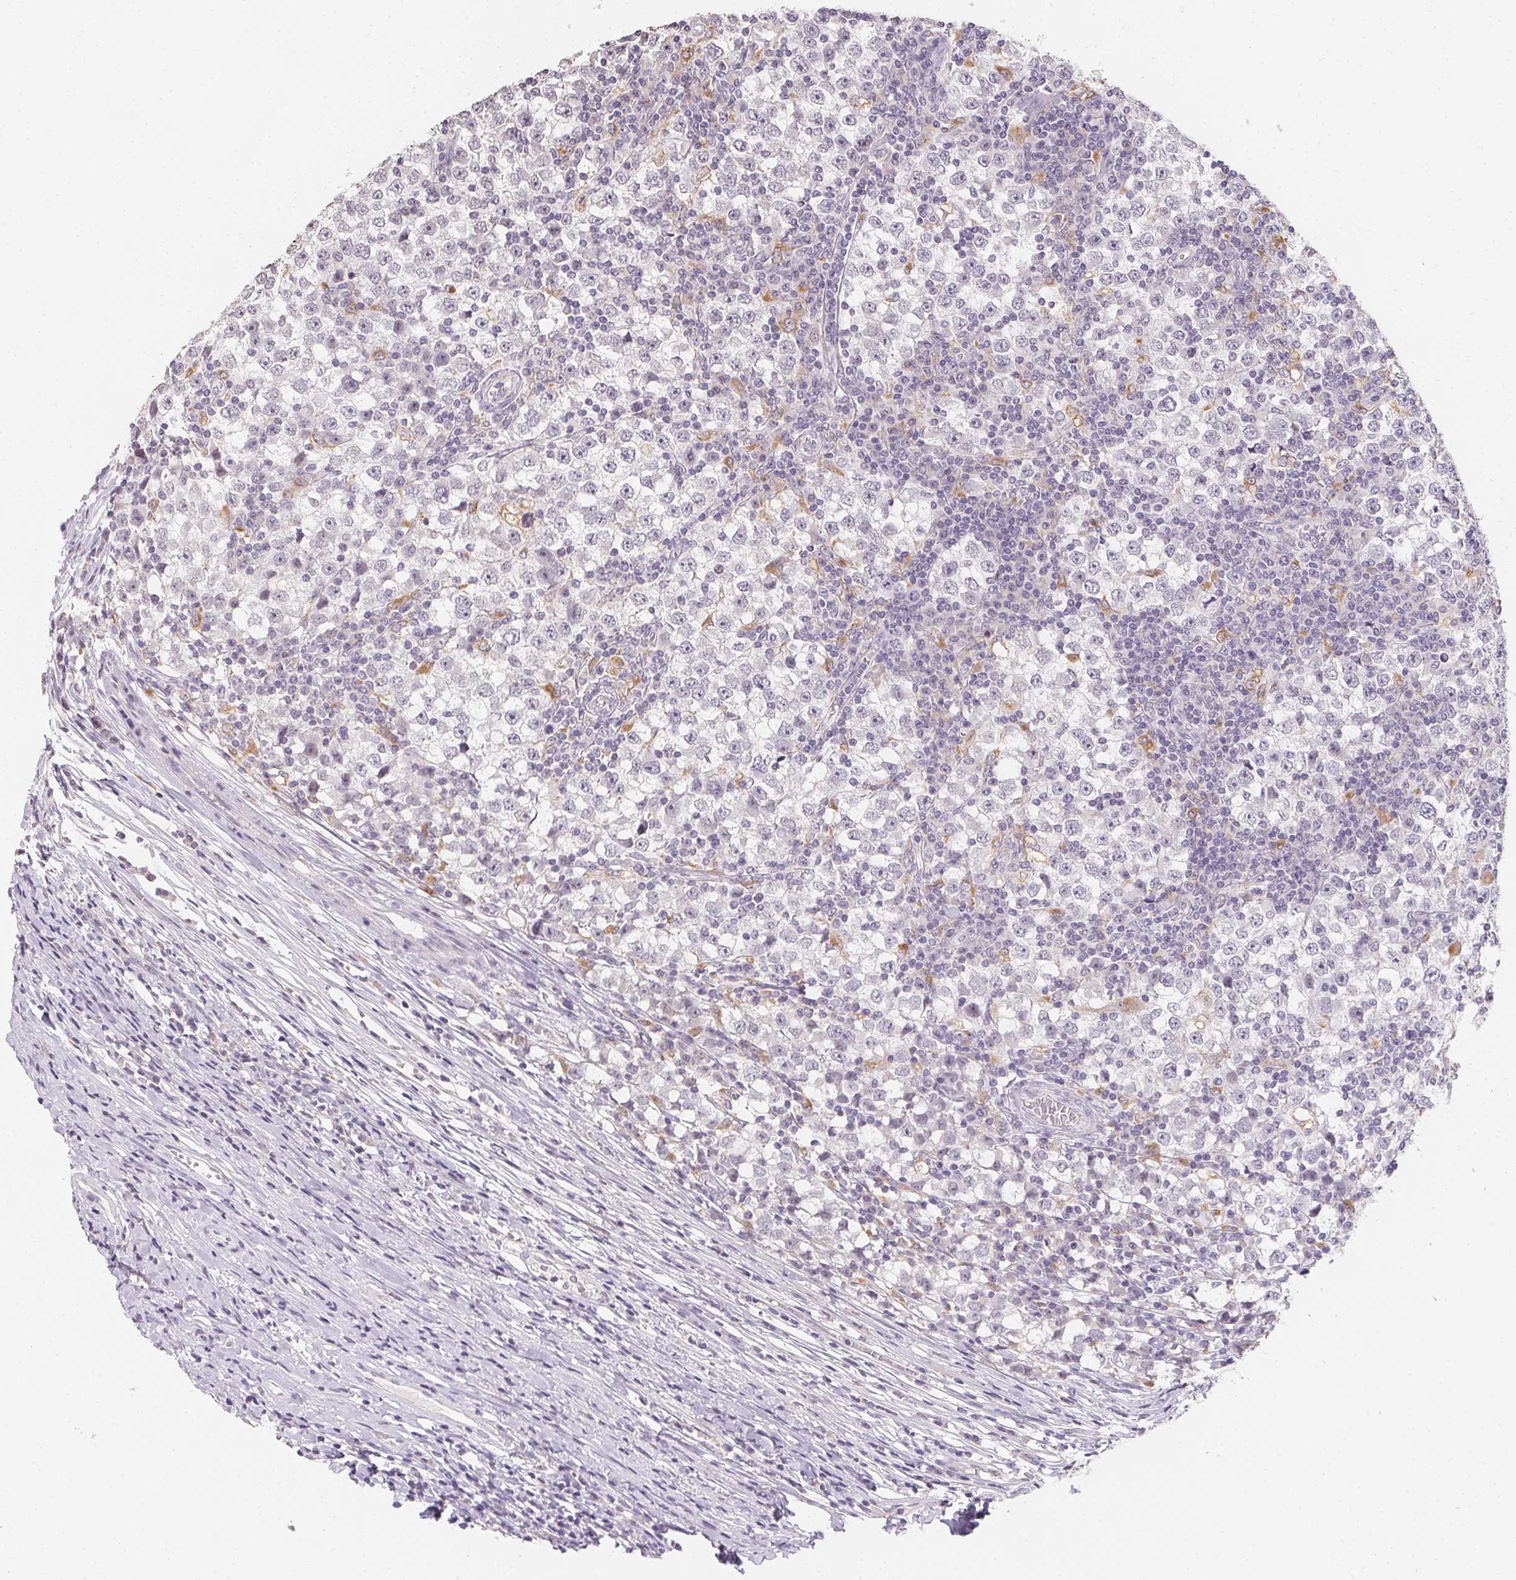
{"staining": {"intensity": "weak", "quantity": "<25%", "location": "cytoplasmic/membranous"}, "tissue": "testis cancer", "cell_type": "Tumor cells", "image_type": "cancer", "snomed": [{"axis": "morphology", "description": "Seminoma, NOS"}, {"axis": "topography", "description": "Testis"}], "caption": "A photomicrograph of testis seminoma stained for a protein reveals no brown staining in tumor cells.", "gene": "SLC6A18", "patient": {"sex": "male", "age": 65}}